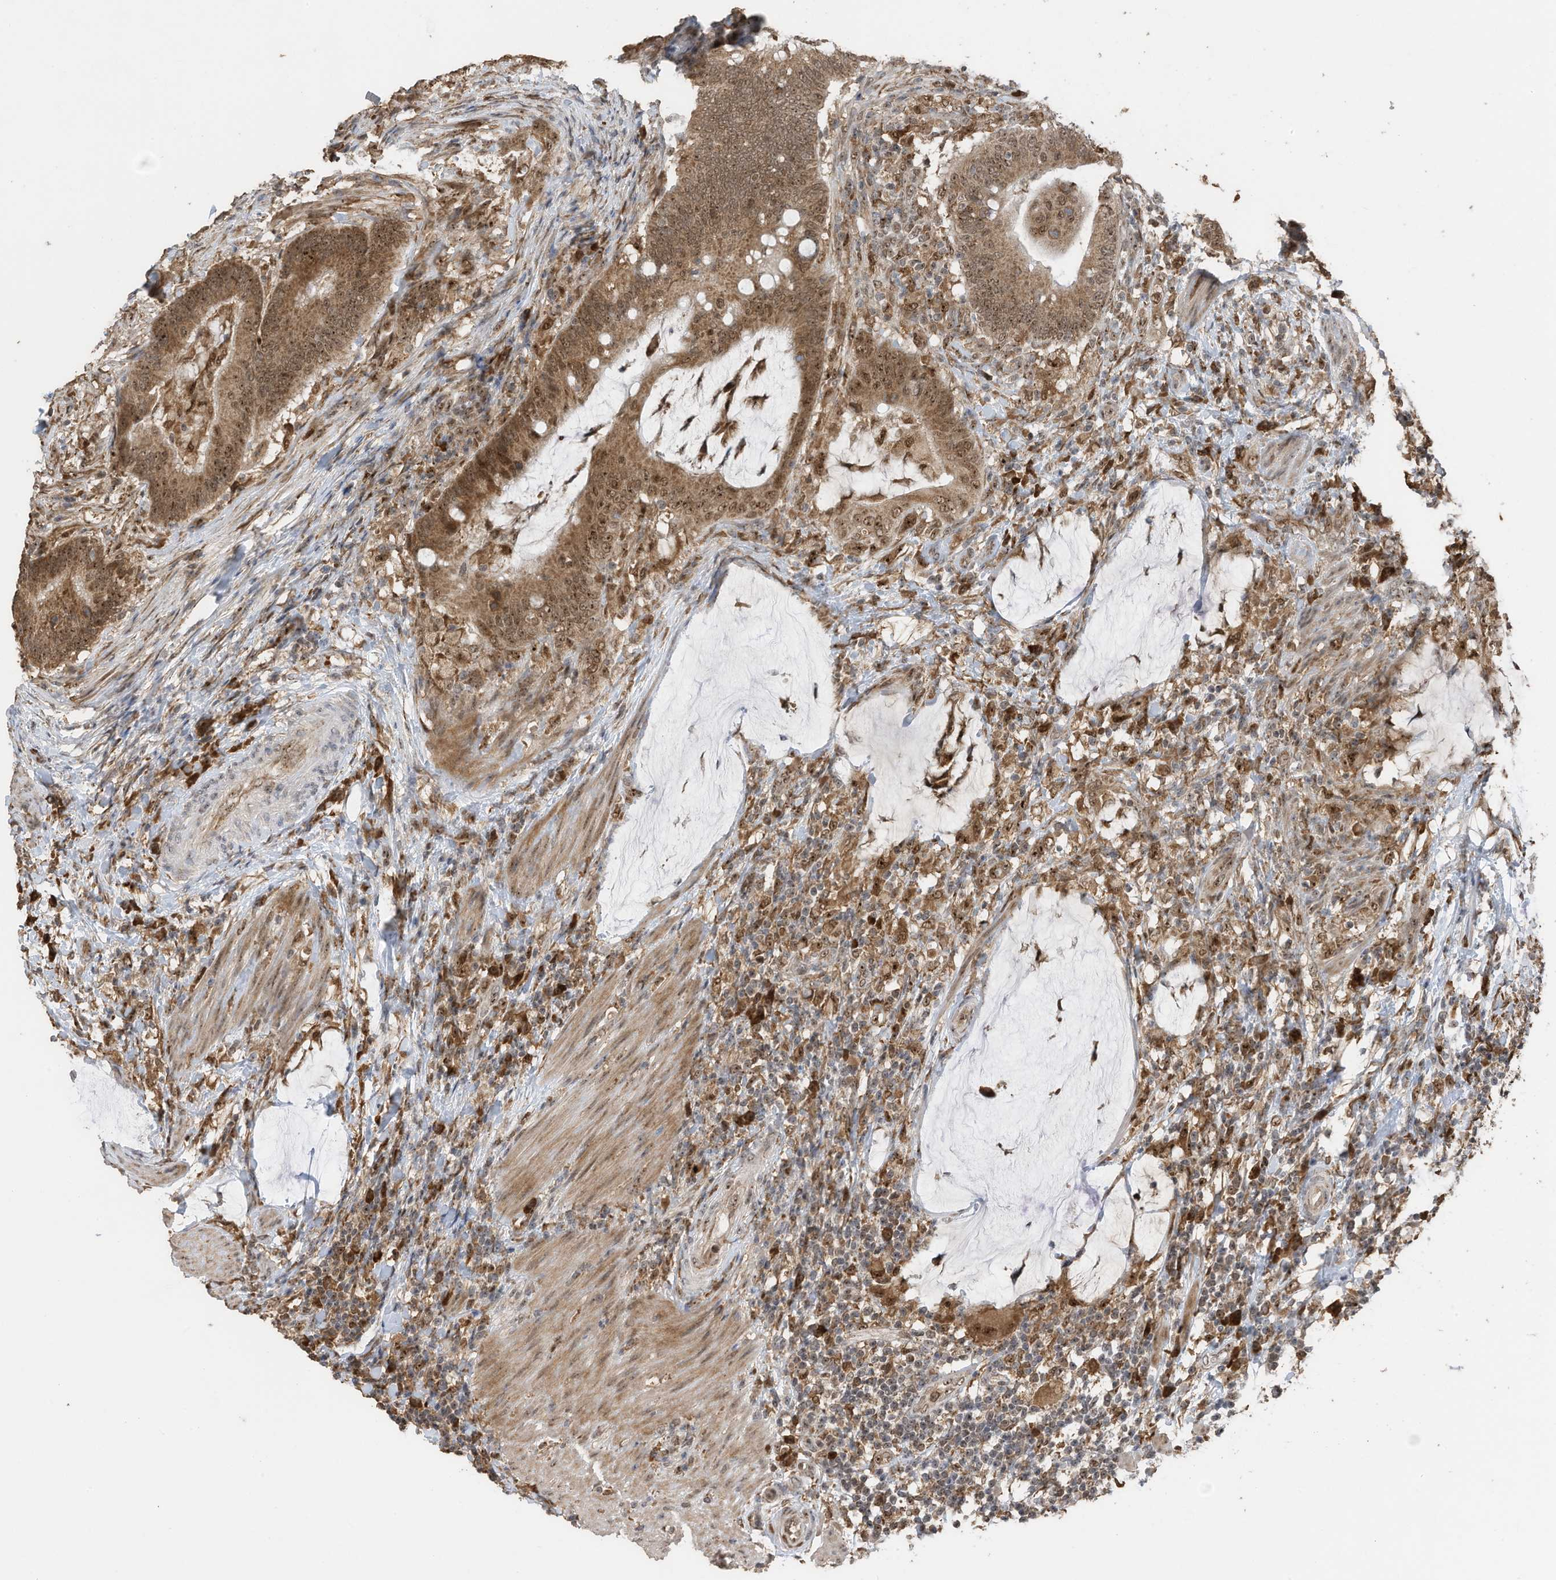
{"staining": {"intensity": "moderate", "quantity": ">75%", "location": "cytoplasmic/membranous,nuclear"}, "tissue": "colorectal cancer", "cell_type": "Tumor cells", "image_type": "cancer", "snomed": [{"axis": "morphology", "description": "Adenocarcinoma, NOS"}, {"axis": "topography", "description": "Colon"}], "caption": "IHC image of human adenocarcinoma (colorectal) stained for a protein (brown), which reveals medium levels of moderate cytoplasmic/membranous and nuclear positivity in approximately >75% of tumor cells.", "gene": "ERLEC1", "patient": {"sex": "female", "age": 66}}